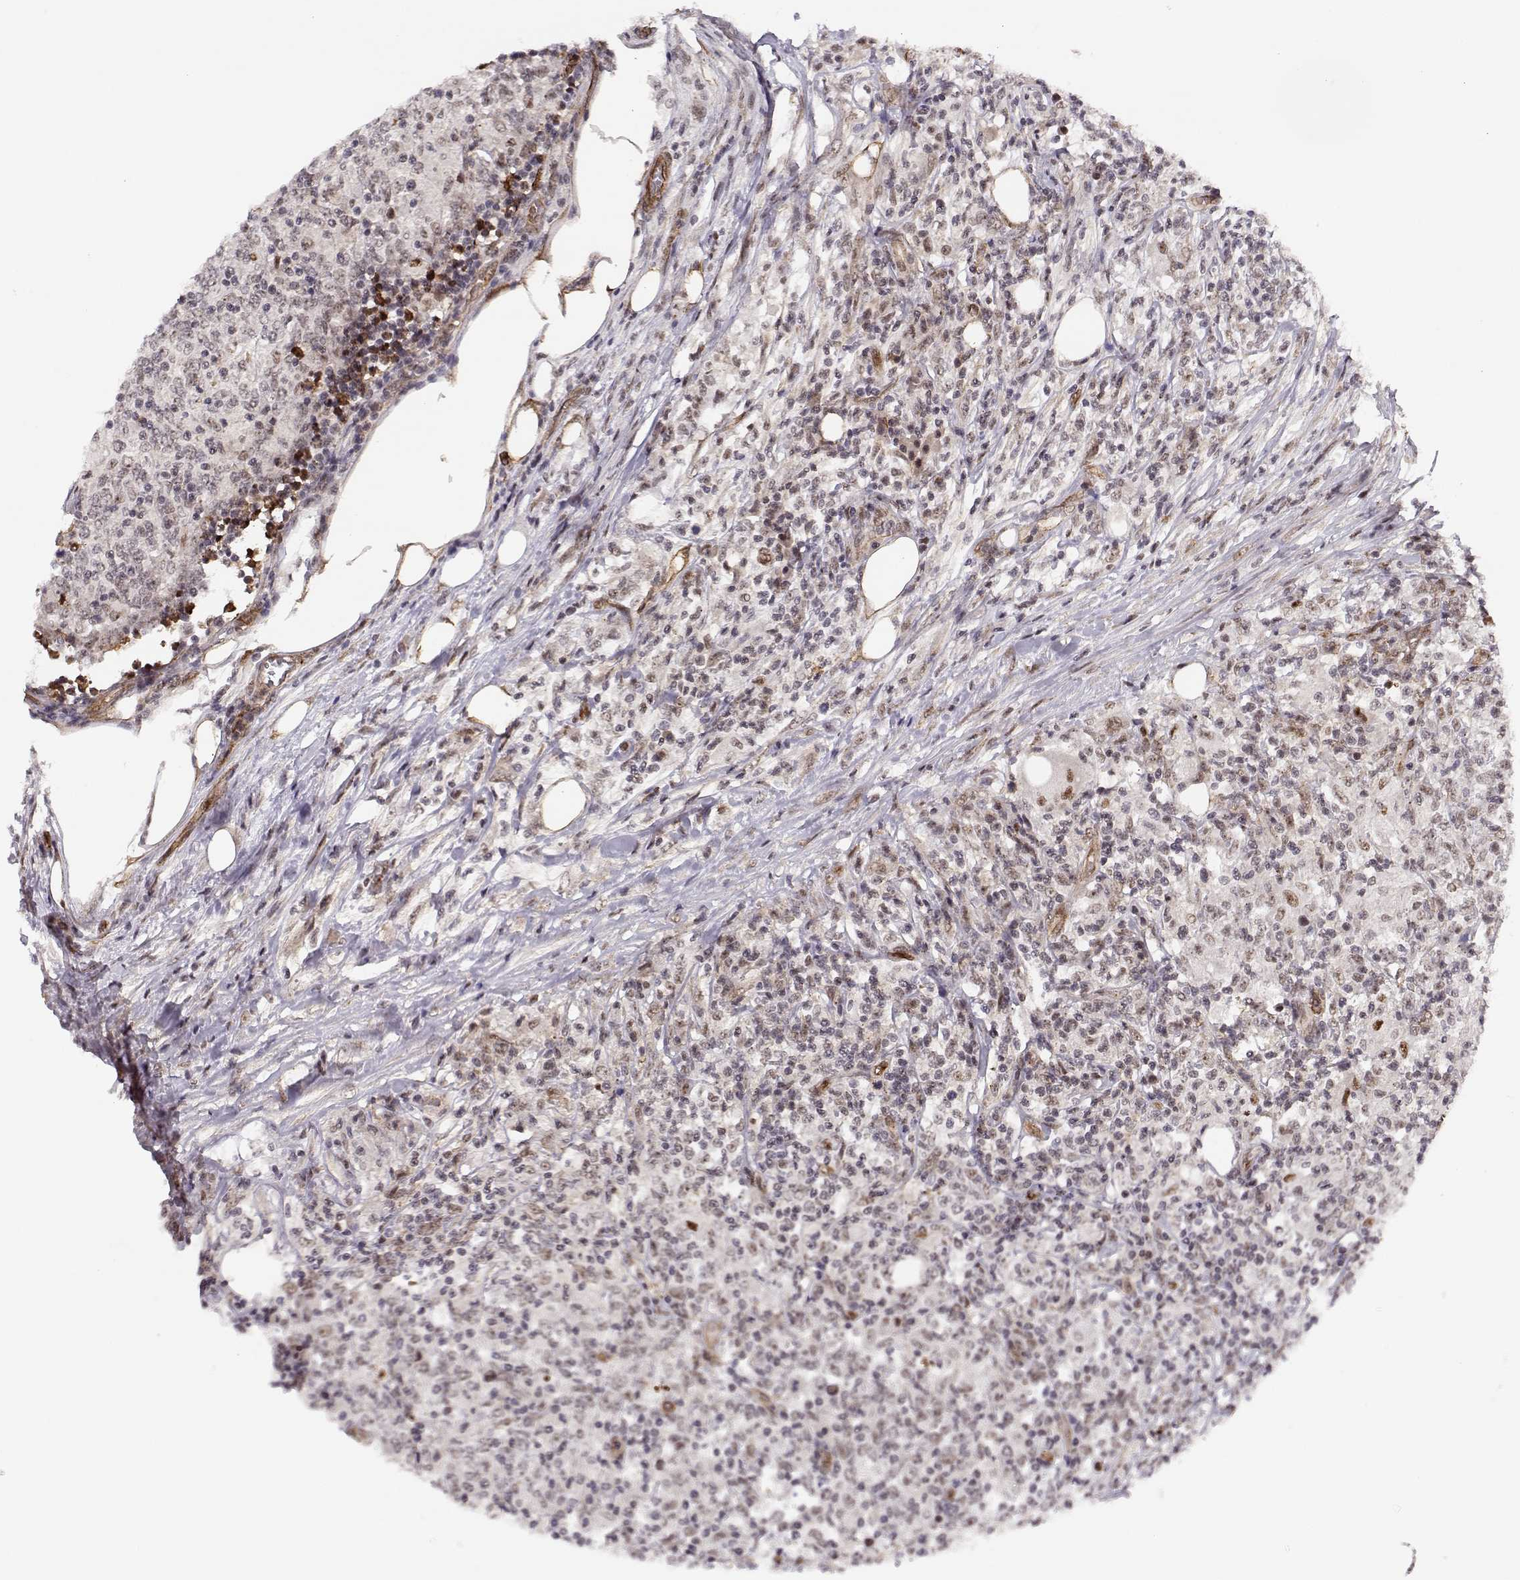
{"staining": {"intensity": "weak", "quantity": "<25%", "location": "cytoplasmic/membranous"}, "tissue": "lymphoma", "cell_type": "Tumor cells", "image_type": "cancer", "snomed": [{"axis": "morphology", "description": "Malignant lymphoma, non-Hodgkin's type, High grade"}, {"axis": "topography", "description": "Lymph node"}], "caption": "Tumor cells are negative for protein expression in human lymphoma. Nuclei are stained in blue.", "gene": "CIR1", "patient": {"sex": "female", "age": 84}}